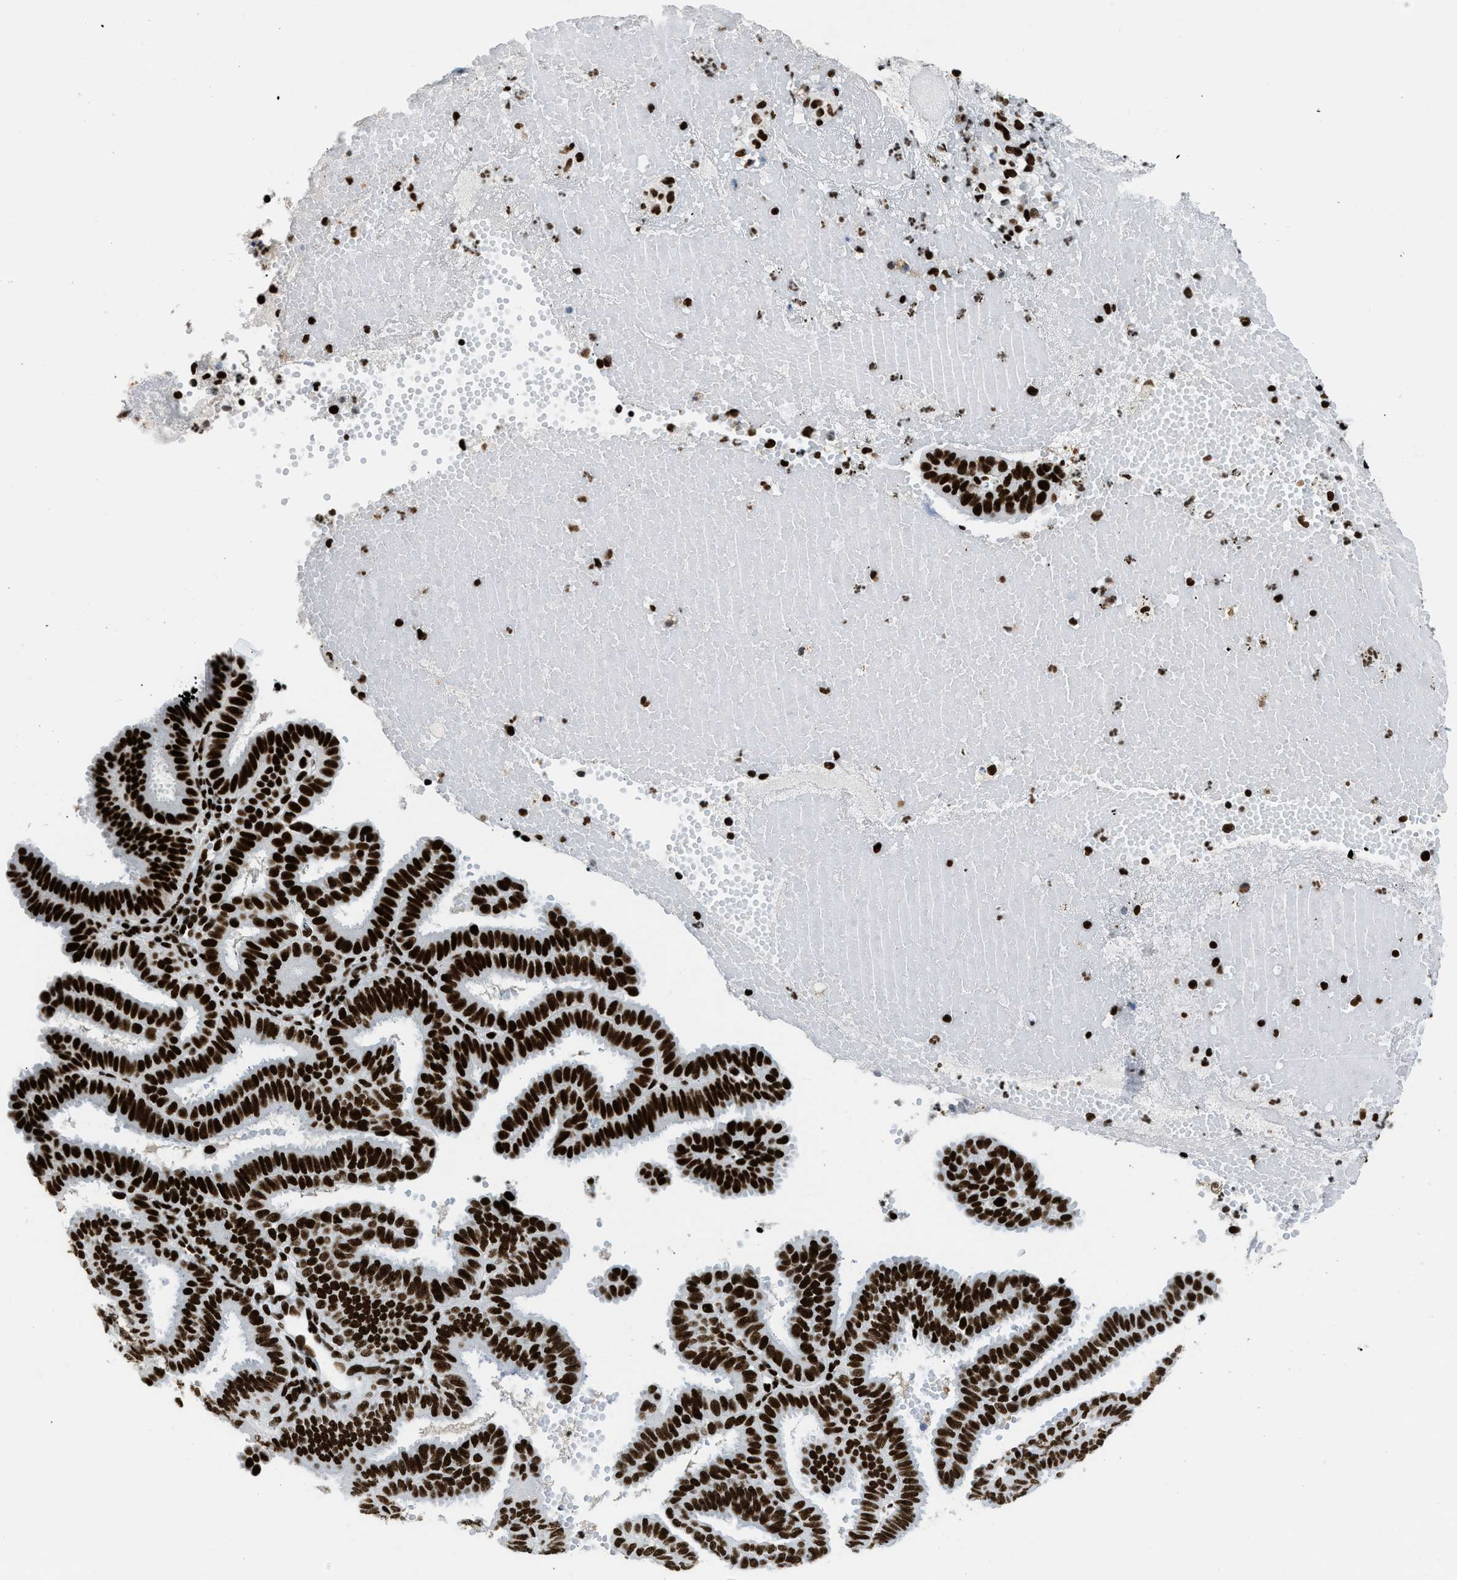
{"staining": {"intensity": "strong", "quantity": ">75%", "location": "nuclear"}, "tissue": "endometrial cancer", "cell_type": "Tumor cells", "image_type": "cancer", "snomed": [{"axis": "morphology", "description": "Adenocarcinoma, NOS"}, {"axis": "topography", "description": "Endometrium"}], "caption": "A photomicrograph showing strong nuclear positivity in approximately >75% of tumor cells in endometrial adenocarcinoma, as visualized by brown immunohistochemical staining.", "gene": "PIF1", "patient": {"sex": "female", "age": 58}}